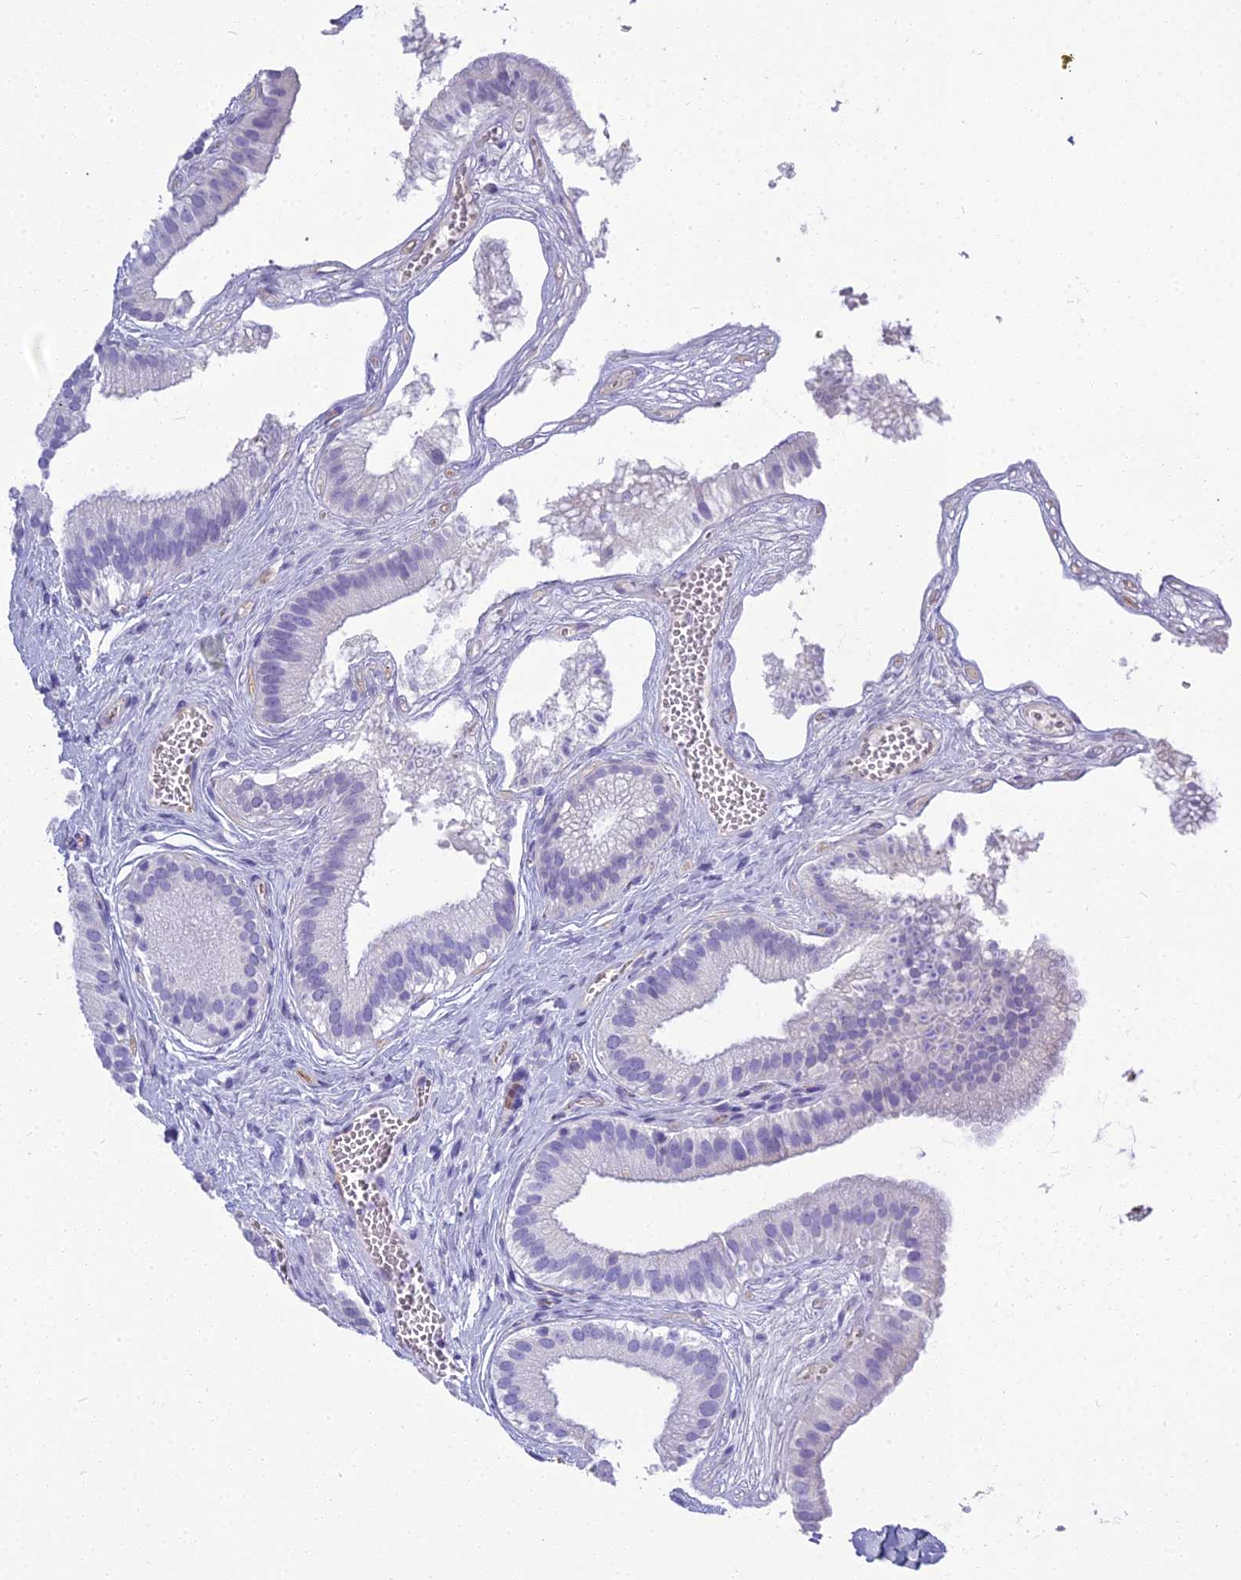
{"staining": {"intensity": "negative", "quantity": "none", "location": "none"}, "tissue": "gallbladder", "cell_type": "Glandular cells", "image_type": "normal", "snomed": [{"axis": "morphology", "description": "Normal tissue, NOS"}, {"axis": "topography", "description": "Gallbladder"}], "caption": "Protein analysis of unremarkable gallbladder exhibits no significant expression in glandular cells.", "gene": "NINJ1", "patient": {"sex": "female", "age": 54}}